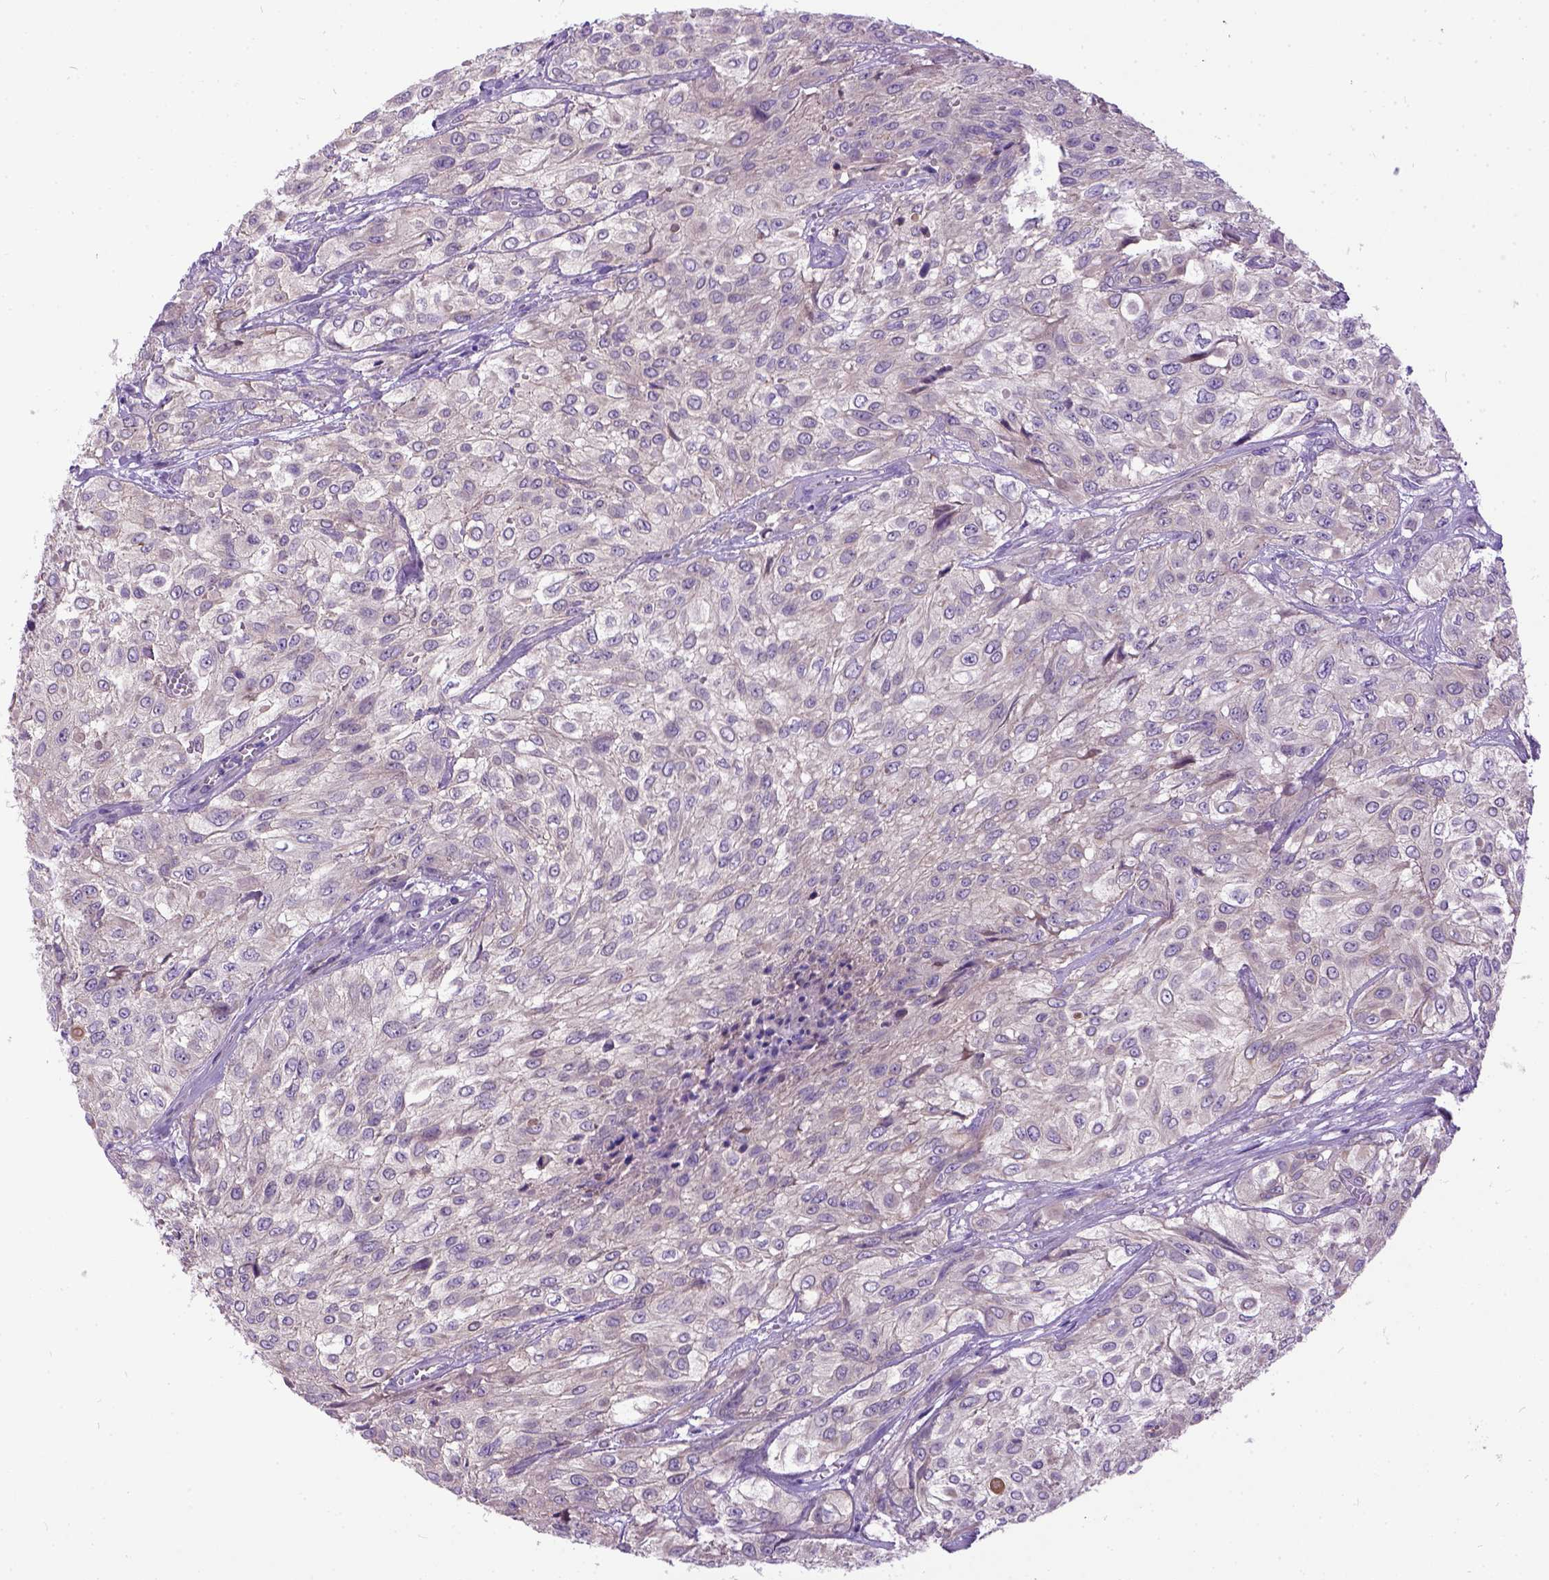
{"staining": {"intensity": "weak", "quantity": "25%-75%", "location": "cytoplasmic/membranous"}, "tissue": "urothelial cancer", "cell_type": "Tumor cells", "image_type": "cancer", "snomed": [{"axis": "morphology", "description": "Urothelial carcinoma, High grade"}, {"axis": "topography", "description": "Urinary bladder"}], "caption": "Immunohistochemical staining of human high-grade urothelial carcinoma exhibits low levels of weak cytoplasmic/membranous protein staining in about 25%-75% of tumor cells.", "gene": "NEK5", "patient": {"sex": "male", "age": 57}}